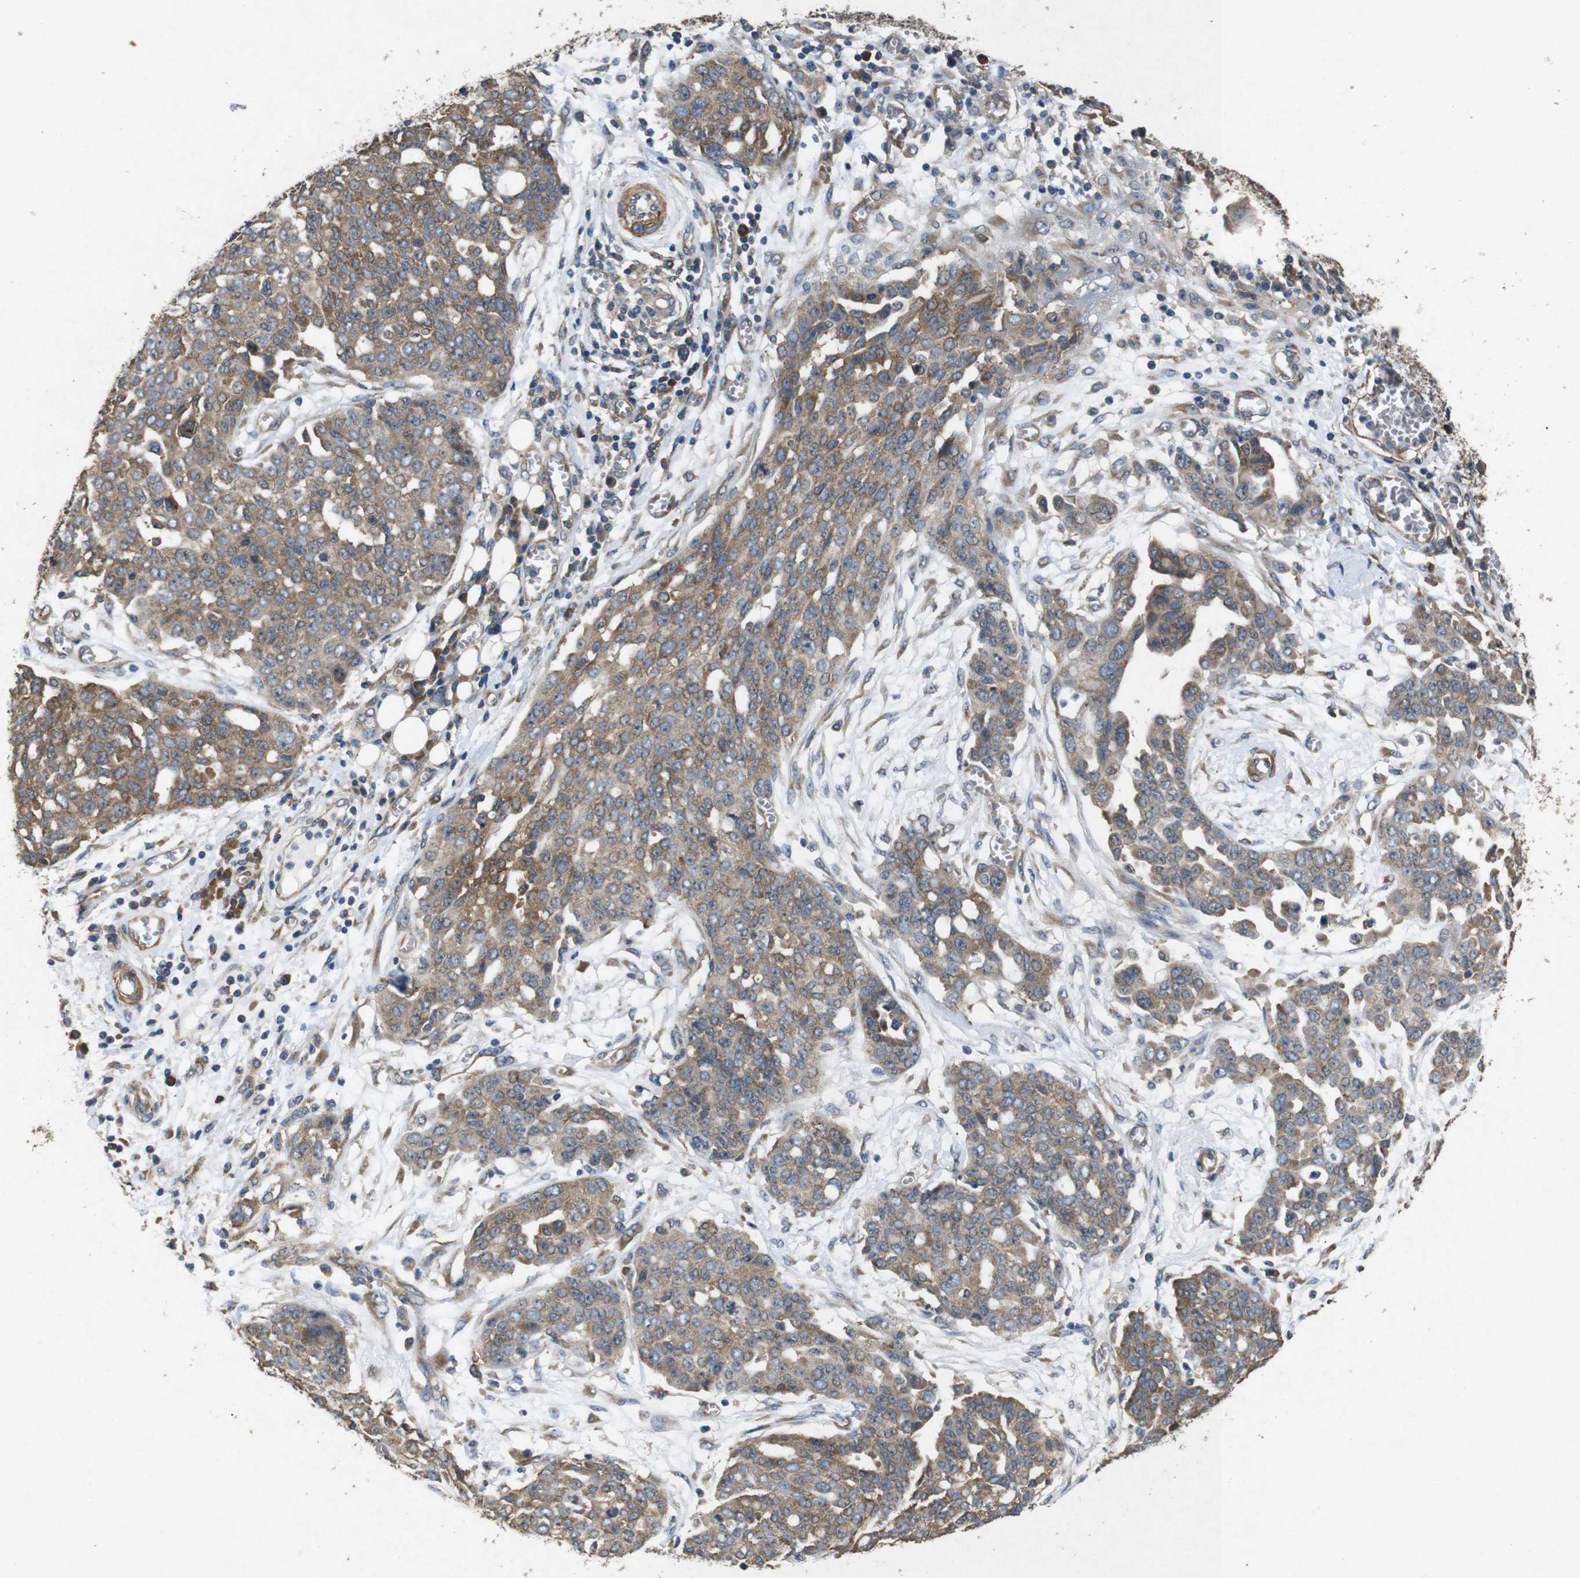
{"staining": {"intensity": "moderate", "quantity": ">75%", "location": "cytoplasmic/membranous"}, "tissue": "ovarian cancer", "cell_type": "Tumor cells", "image_type": "cancer", "snomed": [{"axis": "morphology", "description": "Cystadenocarcinoma, serous, NOS"}, {"axis": "topography", "description": "Soft tissue"}, {"axis": "topography", "description": "Ovary"}], "caption": "A photomicrograph of ovarian serous cystadenocarcinoma stained for a protein displays moderate cytoplasmic/membranous brown staining in tumor cells. (Stains: DAB (3,3'-diaminobenzidine) in brown, nuclei in blue, Microscopy: brightfield microscopy at high magnification).", "gene": "BNIP3", "patient": {"sex": "female", "age": 57}}